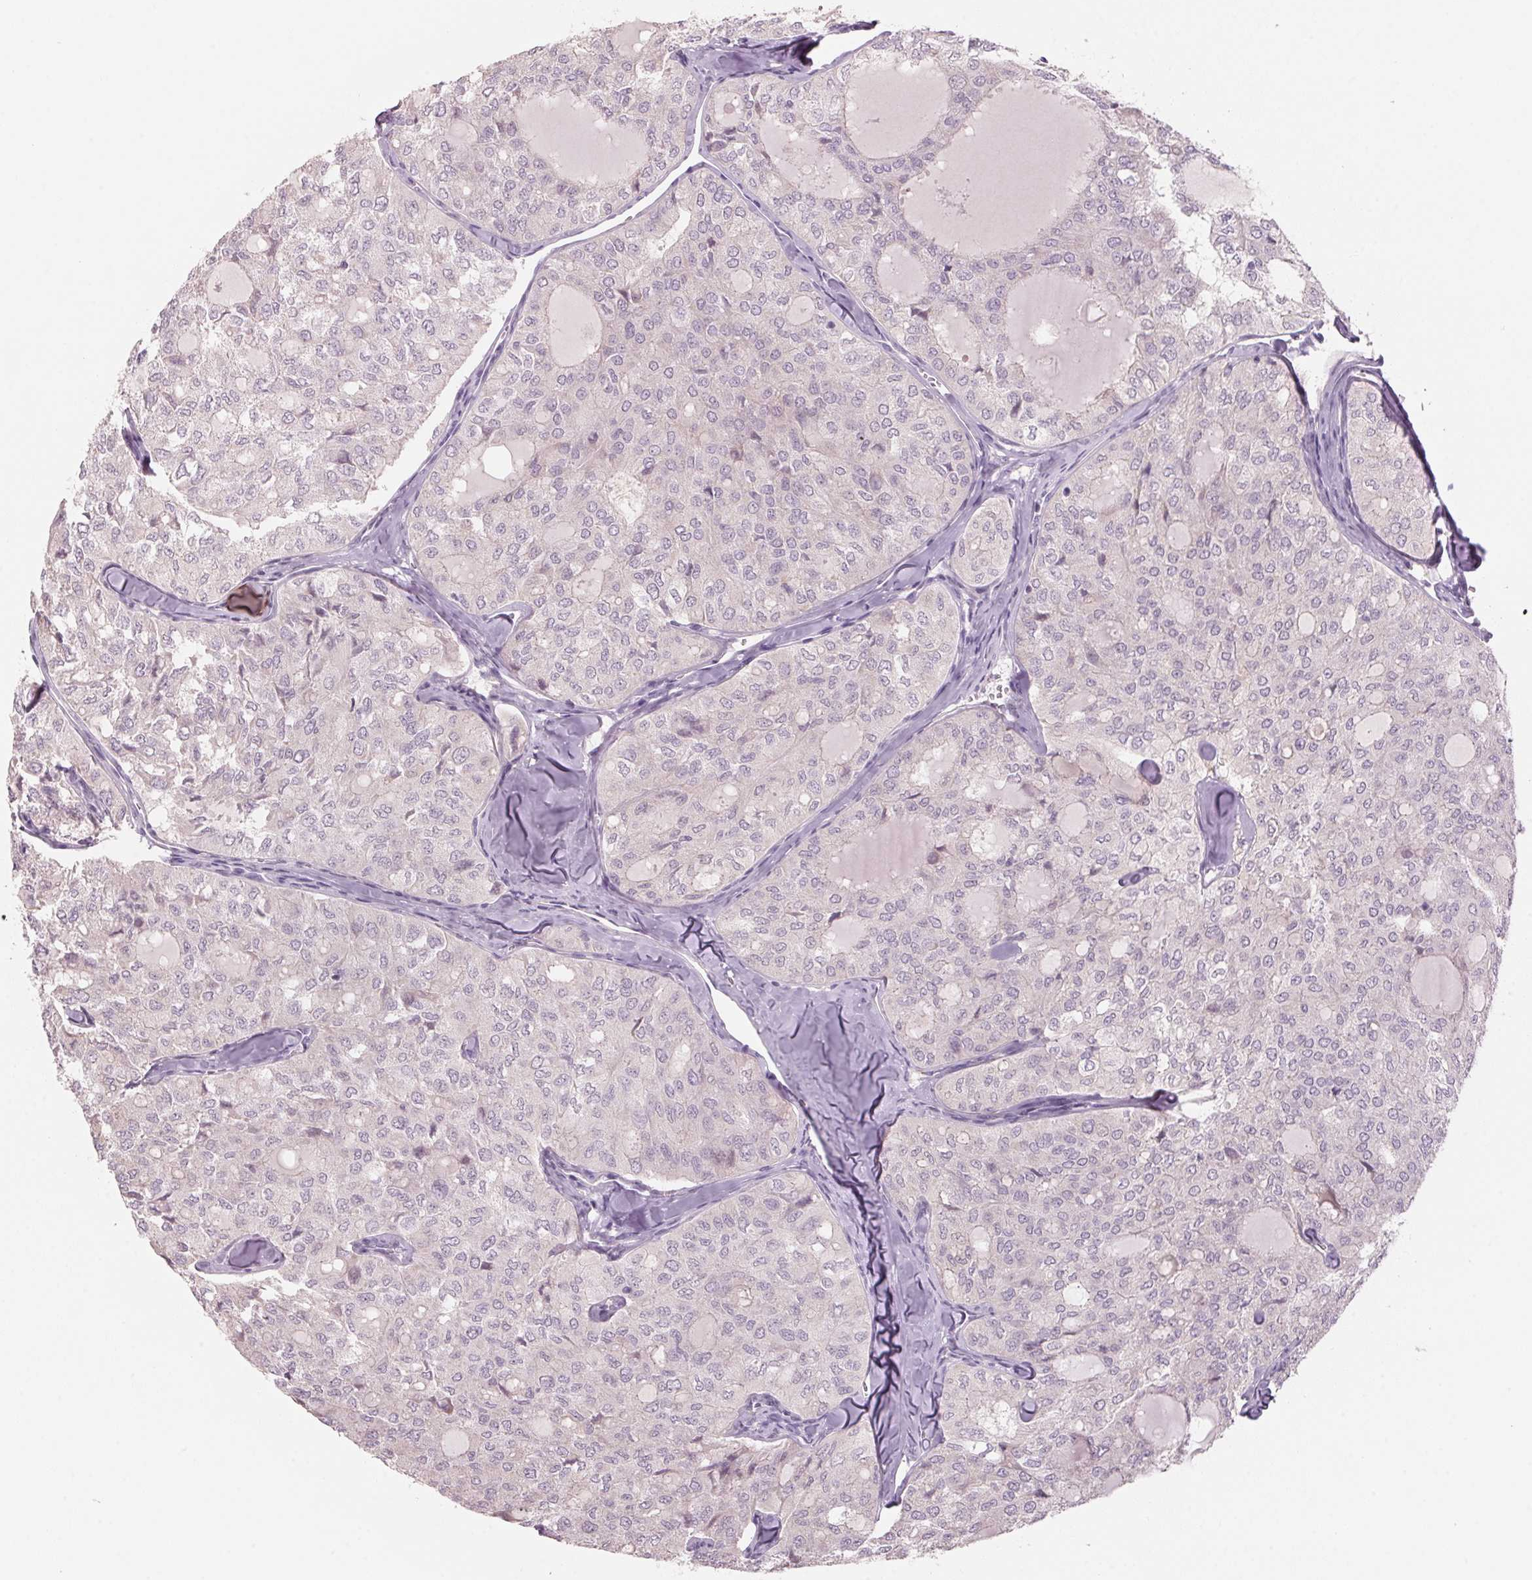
{"staining": {"intensity": "negative", "quantity": "none", "location": "none"}, "tissue": "thyroid cancer", "cell_type": "Tumor cells", "image_type": "cancer", "snomed": [{"axis": "morphology", "description": "Follicular adenoma carcinoma, NOS"}, {"axis": "topography", "description": "Thyroid gland"}], "caption": "DAB (3,3'-diaminobenzidine) immunohistochemical staining of thyroid follicular adenoma carcinoma exhibits no significant expression in tumor cells.", "gene": "ADAM20", "patient": {"sex": "male", "age": 75}}